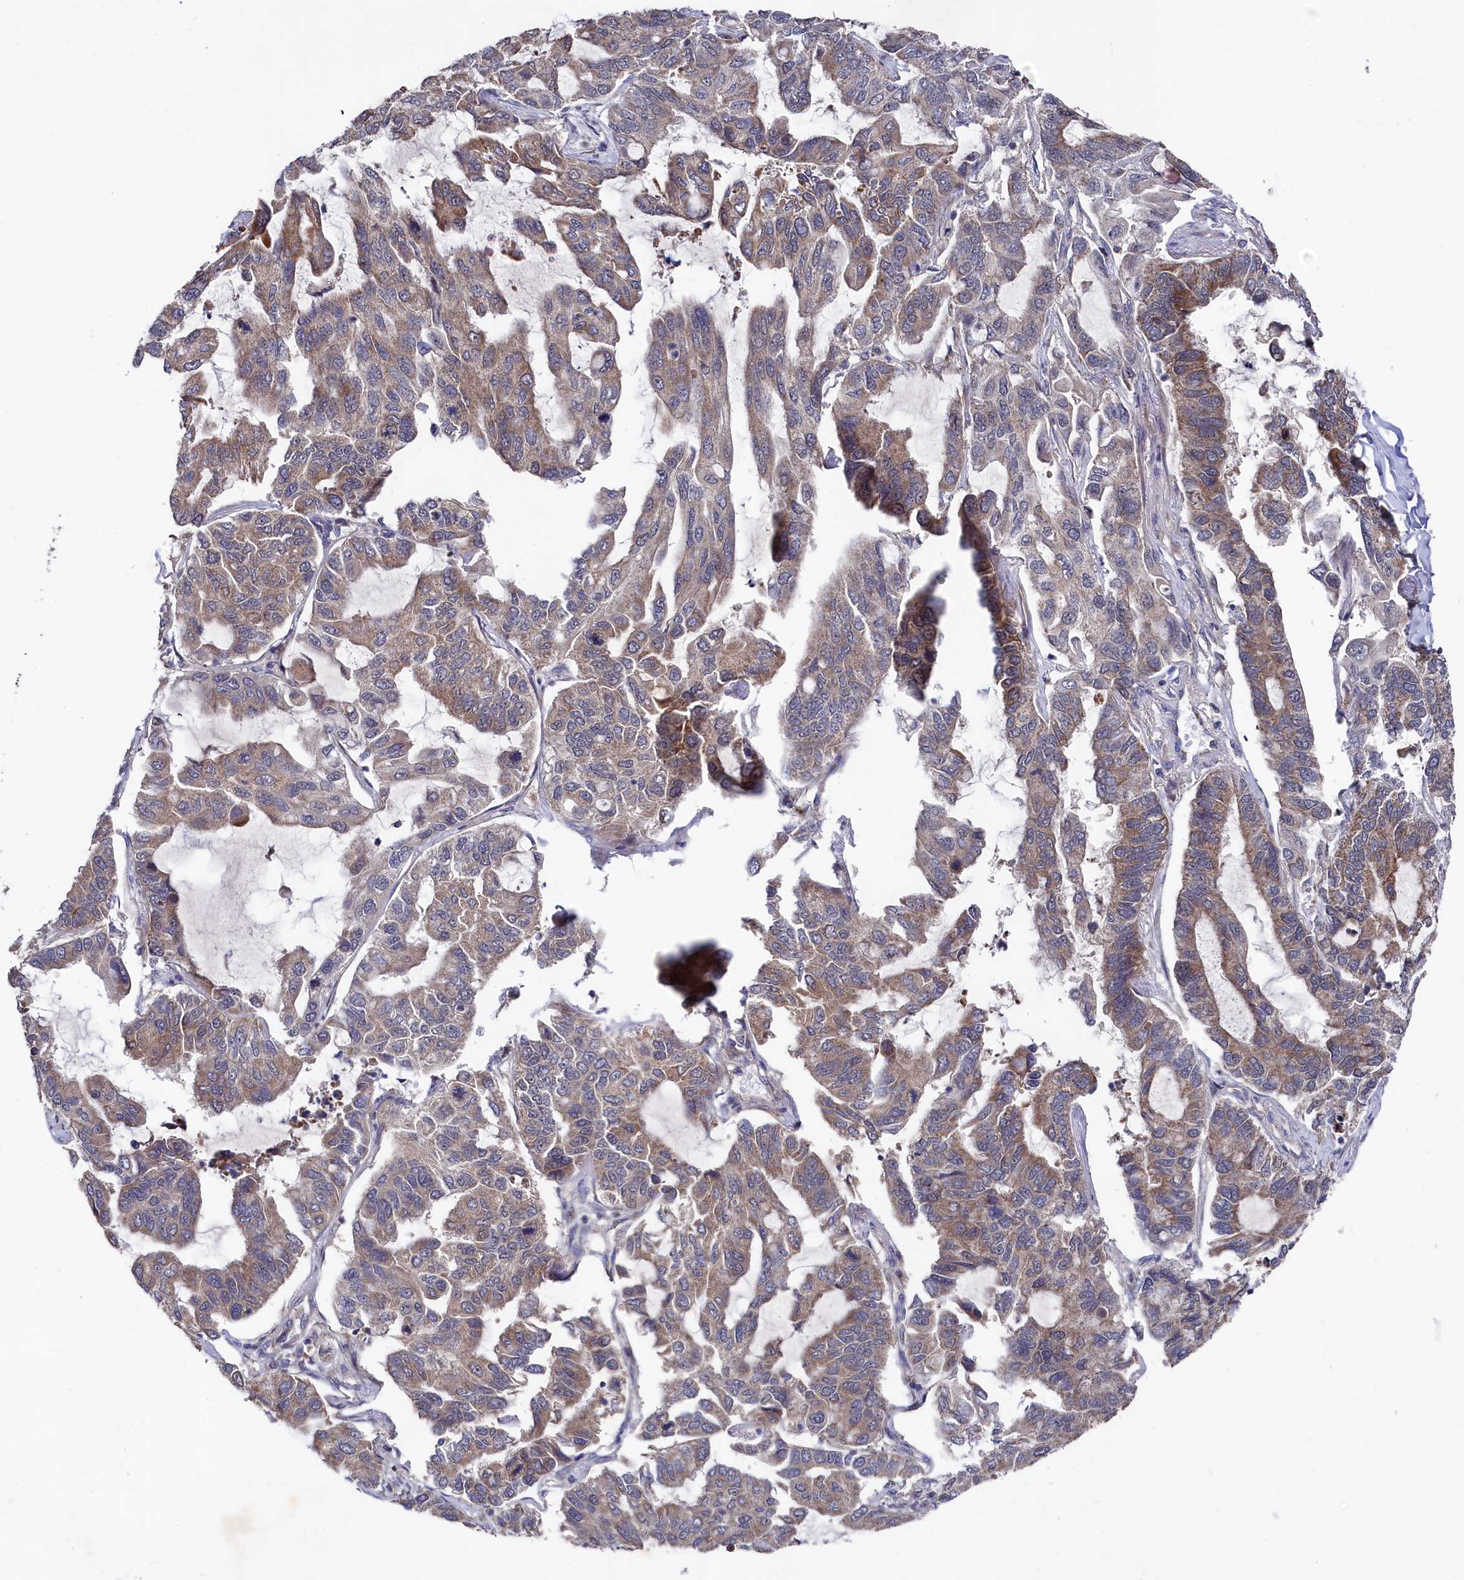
{"staining": {"intensity": "moderate", "quantity": ">75%", "location": "cytoplasmic/membranous"}, "tissue": "lung cancer", "cell_type": "Tumor cells", "image_type": "cancer", "snomed": [{"axis": "morphology", "description": "Adenocarcinoma, NOS"}, {"axis": "topography", "description": "Lung"}], "caption": "Brown immunohistochemical staining in lung cancer (adenocarcinoma) exhibits moderate cytoplasmic/membranous staining in about >75% of tumor cells.", "gene": "SUPV3L1", "patient": {"sex": "male", "age": 64}}